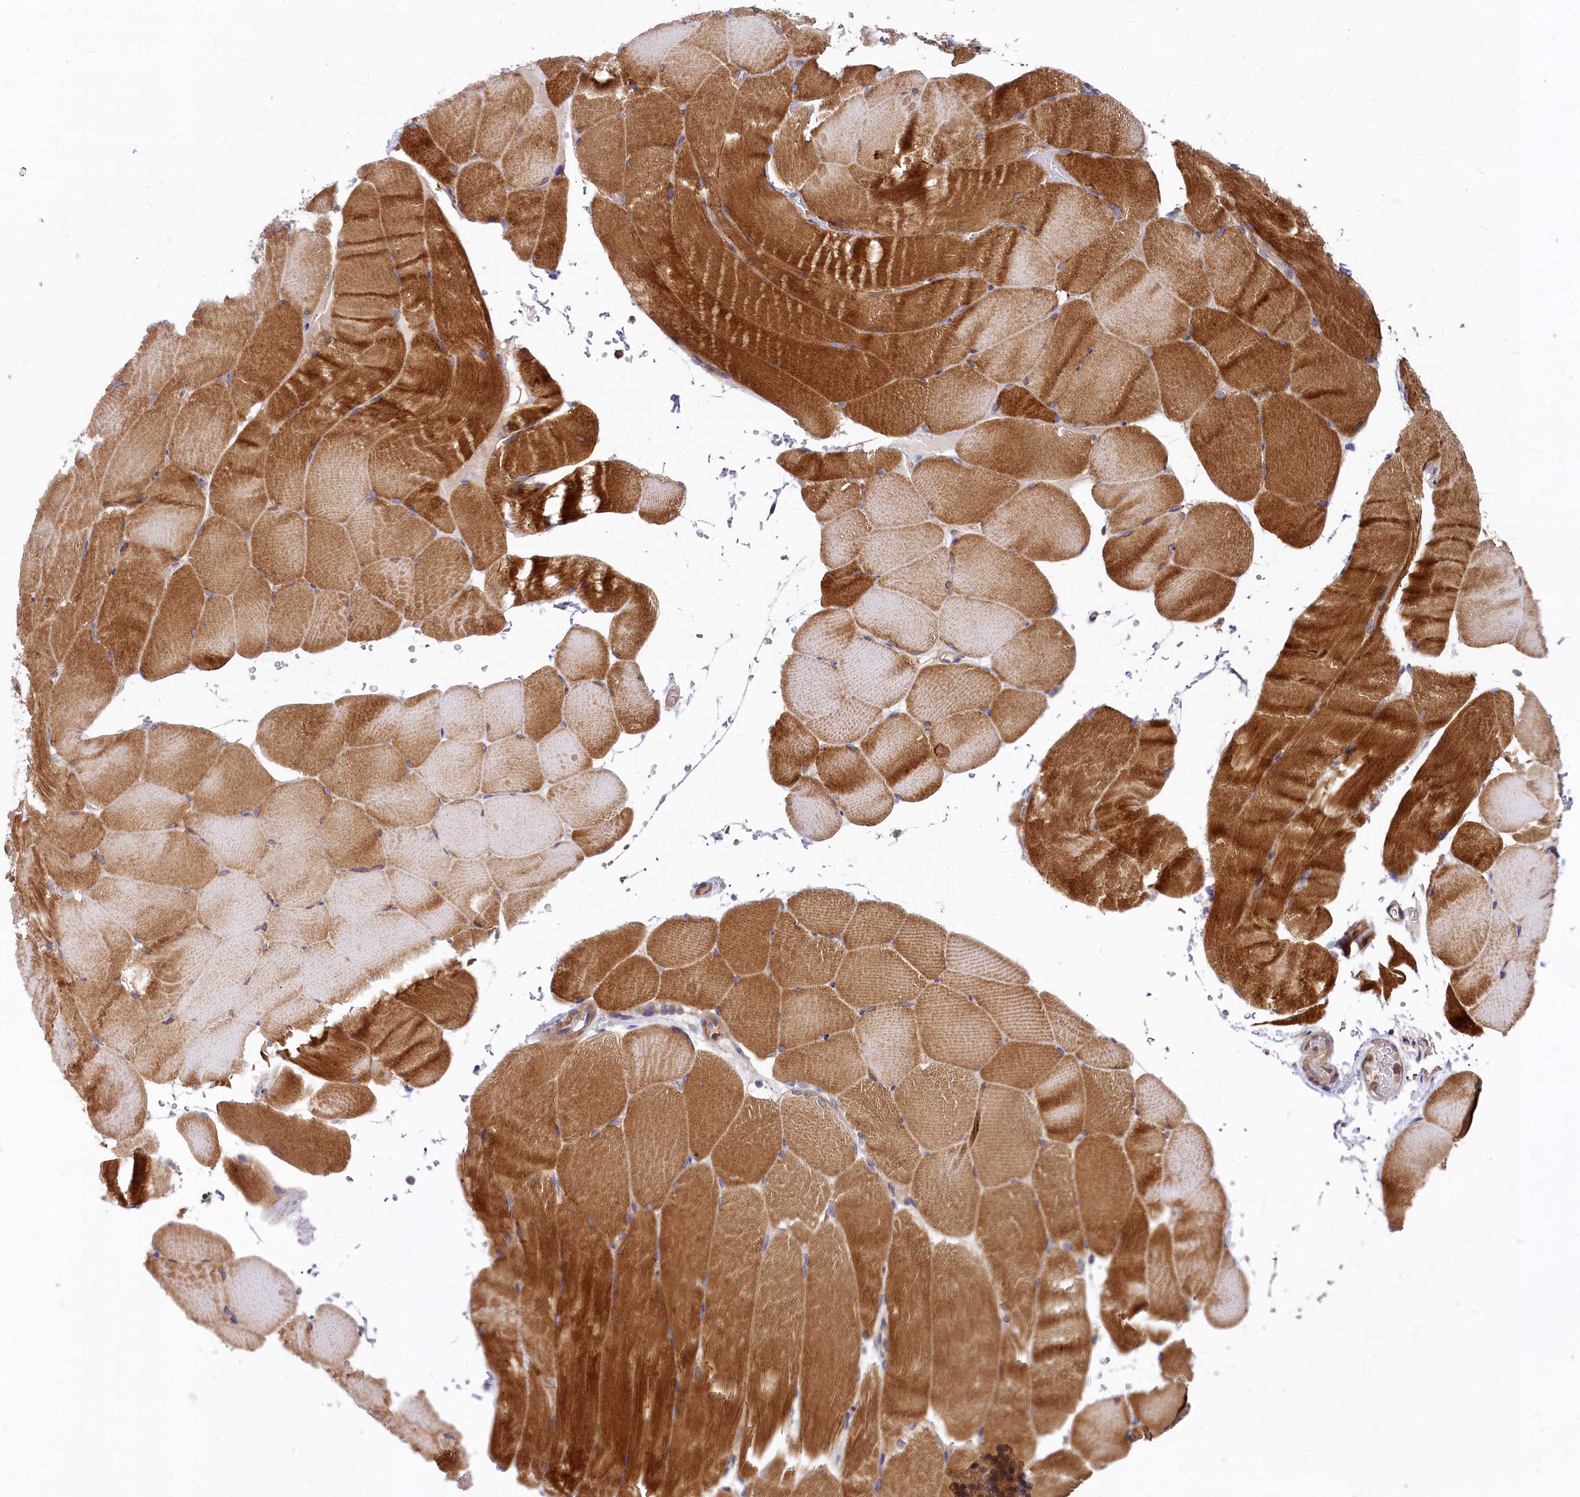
{"staining": {"intensity": "strong", "quantity": ">75%", "location": "cytoplasmic/membranous"}, "tissue": "skeletal muscle", "cell_type": "Myocytes", "image_type": "normal", "snomed": [{"axis": "morphology", "description": "Normal tissue, NOS"}, {"axis": "topography", "description": "Skeletal muscle"}, {"axis": "topography", "description": "Parathyroid gland"}], "caption": "Protein expression by IHC exhibits strong cytoplasmic/membranous expression in approximately >75% of myocytes in benign skeletal muscle.", "gene": "EIF2B2", "patient": {"sex": "female", "age": 37}}